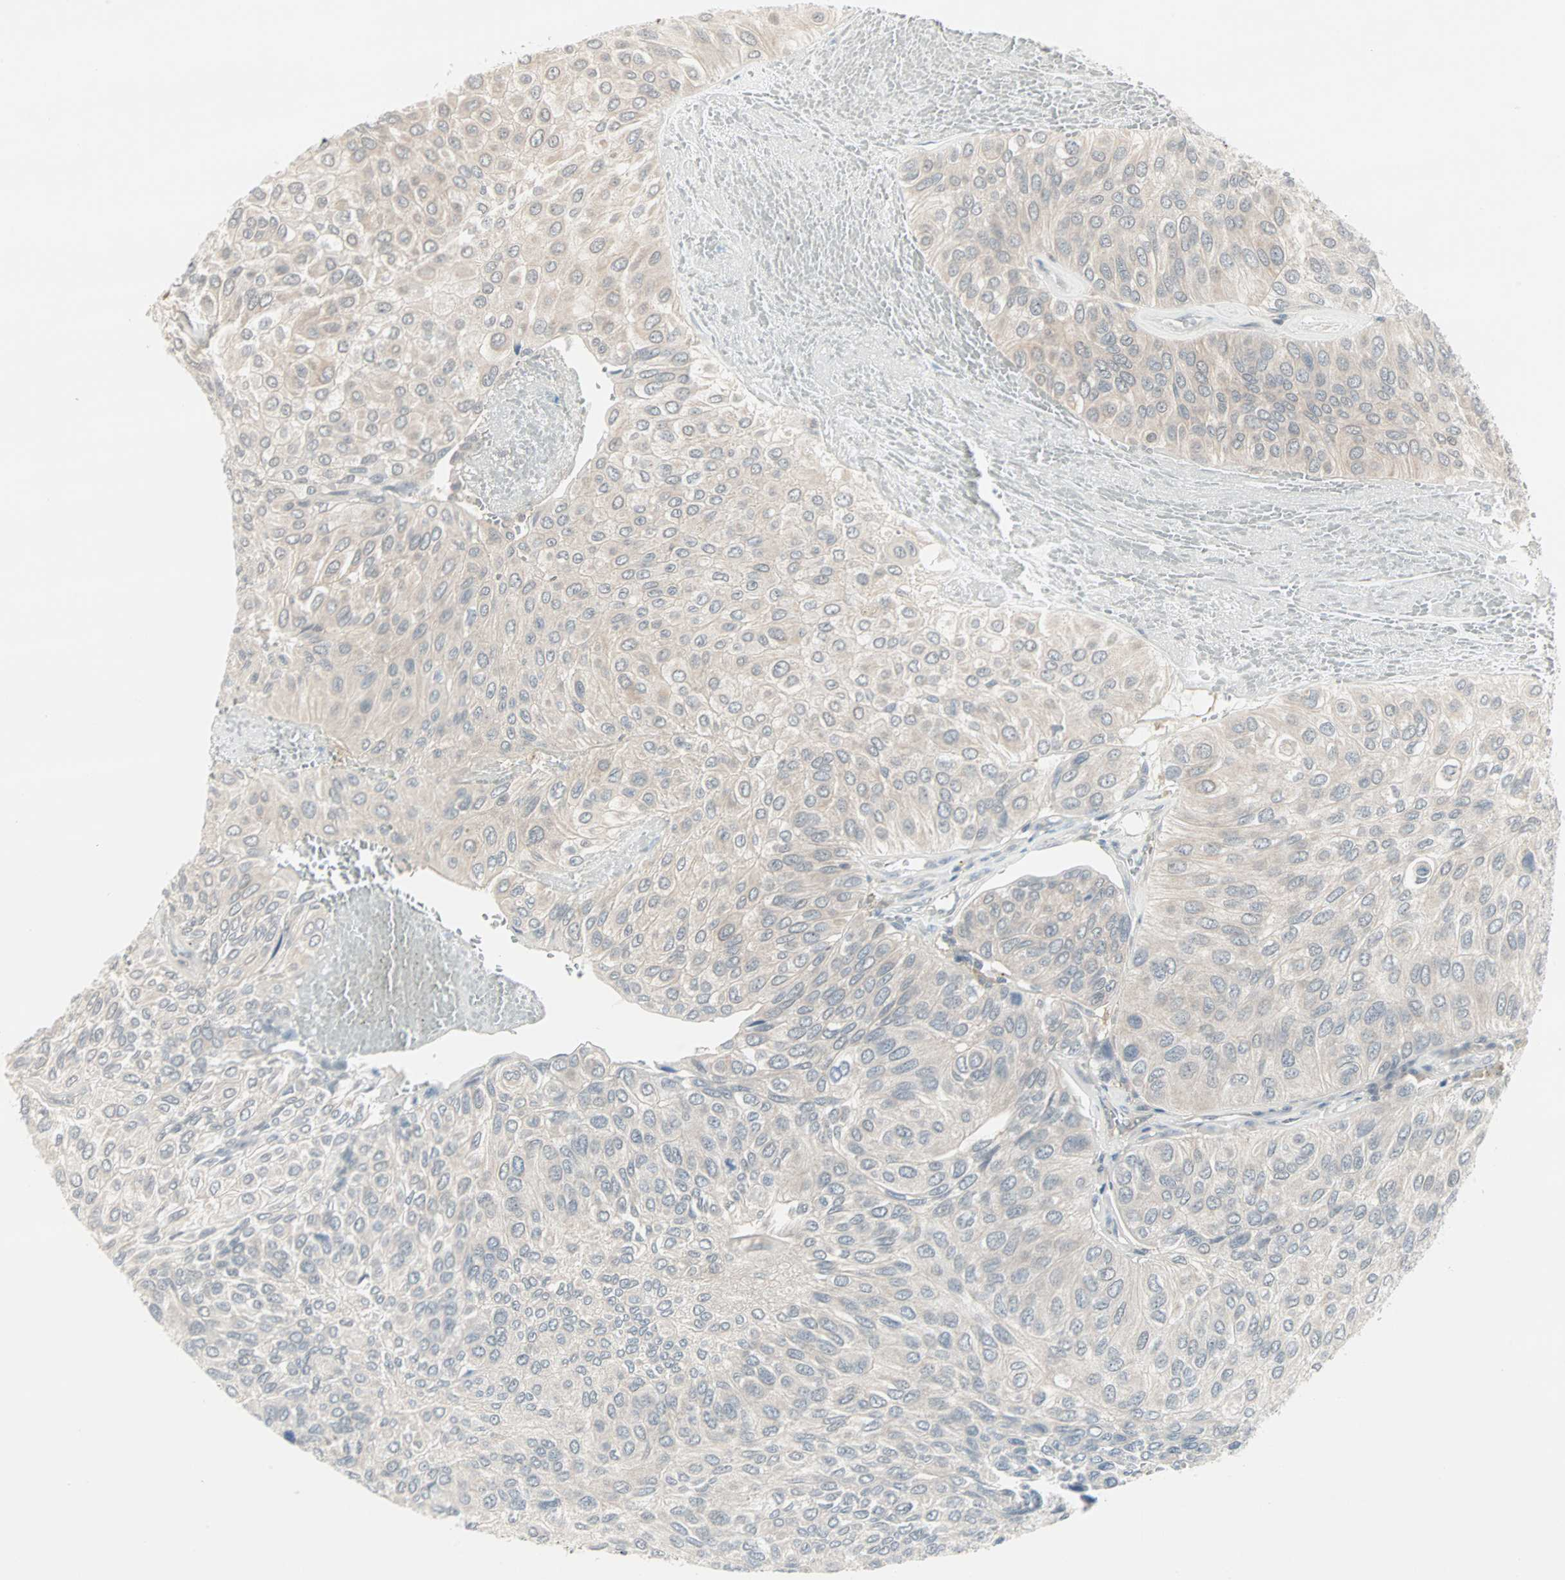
{"staining": {"intensity": "negative", "quantity": "none", "location": "none"}, "tissue": "urothelial cancer", "cell_type": "Tumor cells", "image_type": "cancer", "snomed": [{"axis": "morphology", "description": "Urothelial carcinoma, High grade"}, {"axis": "topography", "description": "Urinary bladder"}], "caption": "This micrograph is of urothelial carcinoma (high-grade) stained with immunohistochemistry (IHC) to label a protein in brown with the nuclei are counter-stained blue. There is no staining in tumor cells. Nuclei are stained in blue.", "gene": "PTPA", "patient": {"sex": "male", "age": 66}}